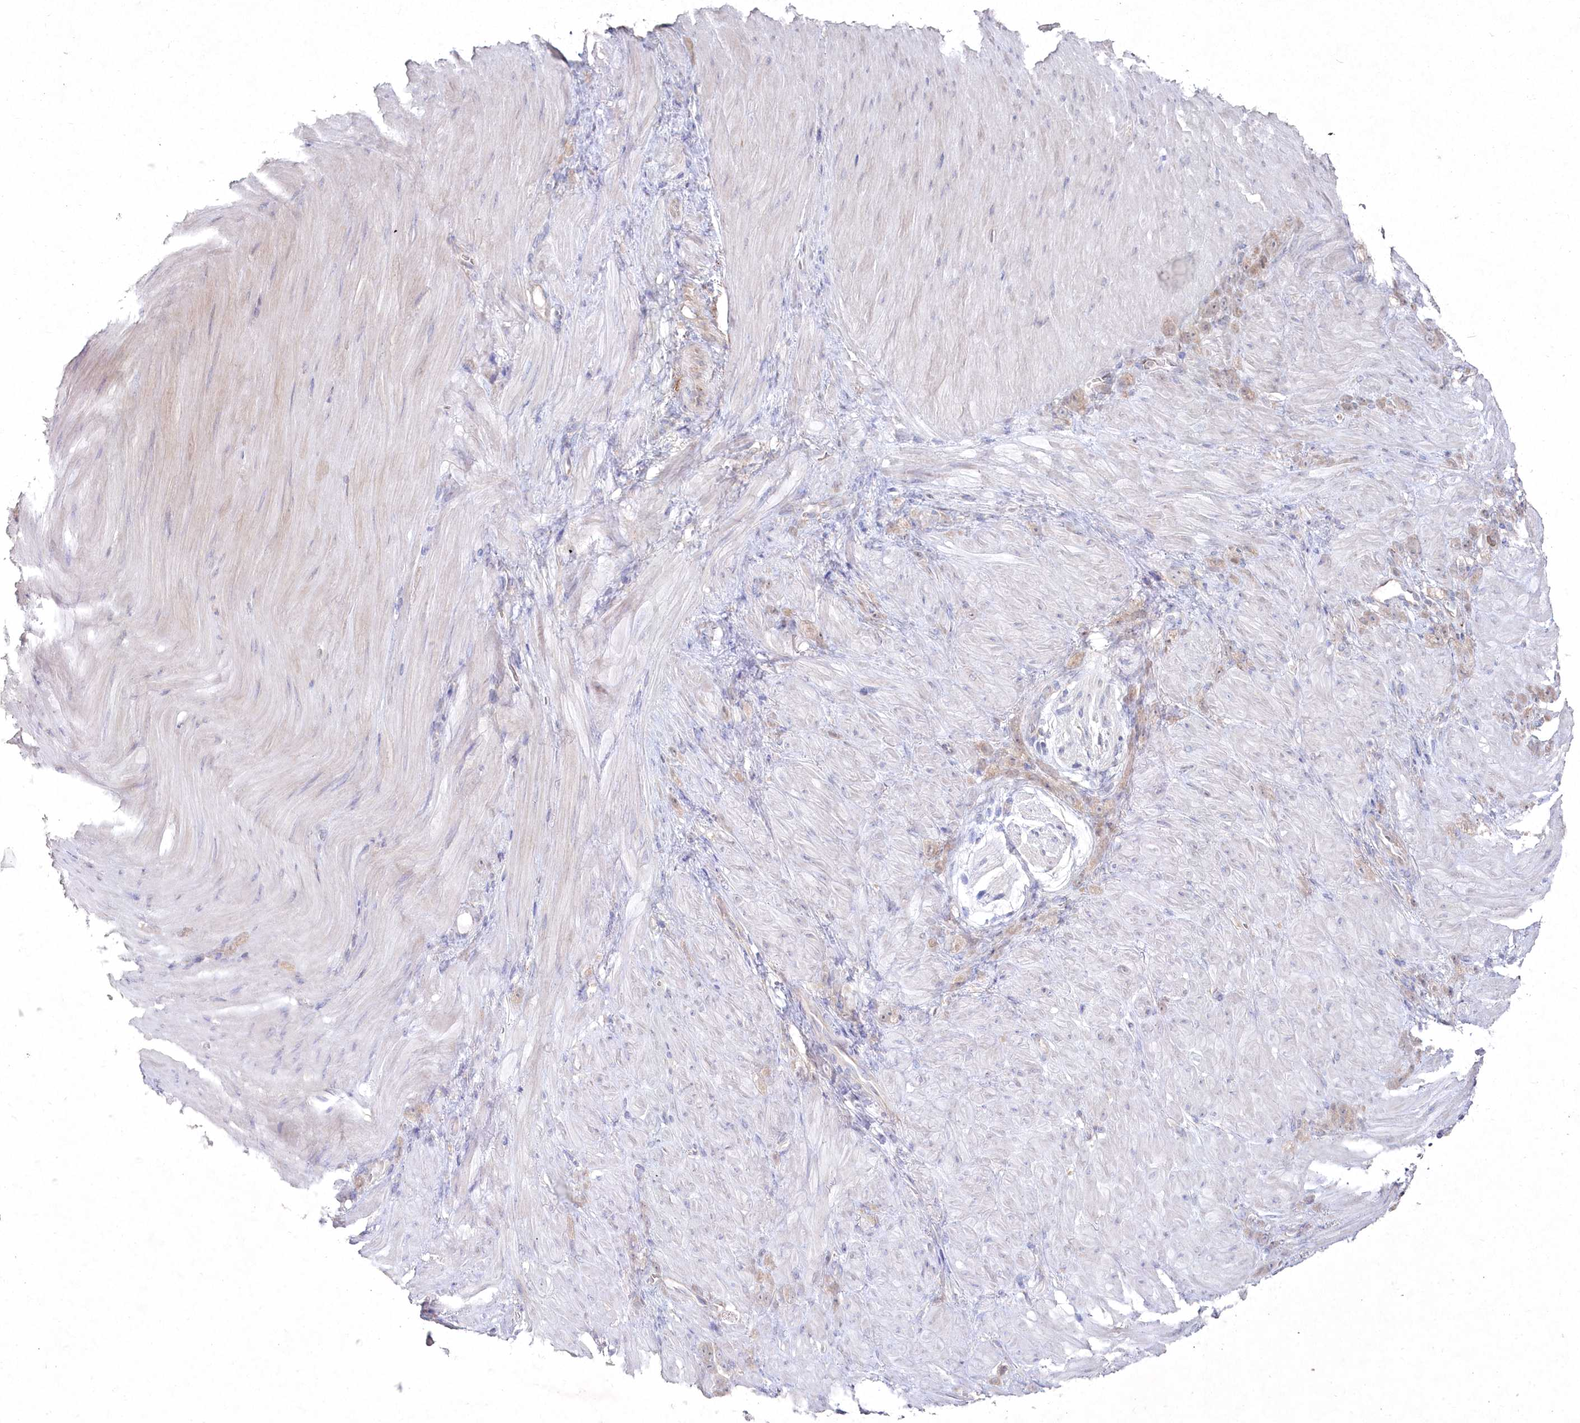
{"staining": {"intensity": "negative", "quantity": "none", "location": "none"}, "tissue": "stomach cancer", "cell_type": "Tumor cells", "image_type": "cancer", "snomed": [{"axis": "morphology", "description": "Normal tissue, NOS"}, {"axis": "morphology", "description": "Adenocarcinoma, NOS"}, {"axis": "topography", "description": "Stomach"}], "caption": "Stomach cancer stained for a protein using immunohistochemistry demonstrates no expression tumor cells.", "gene": "TGFBRAP1", "patient": {"sex": "male", "age": 82}}